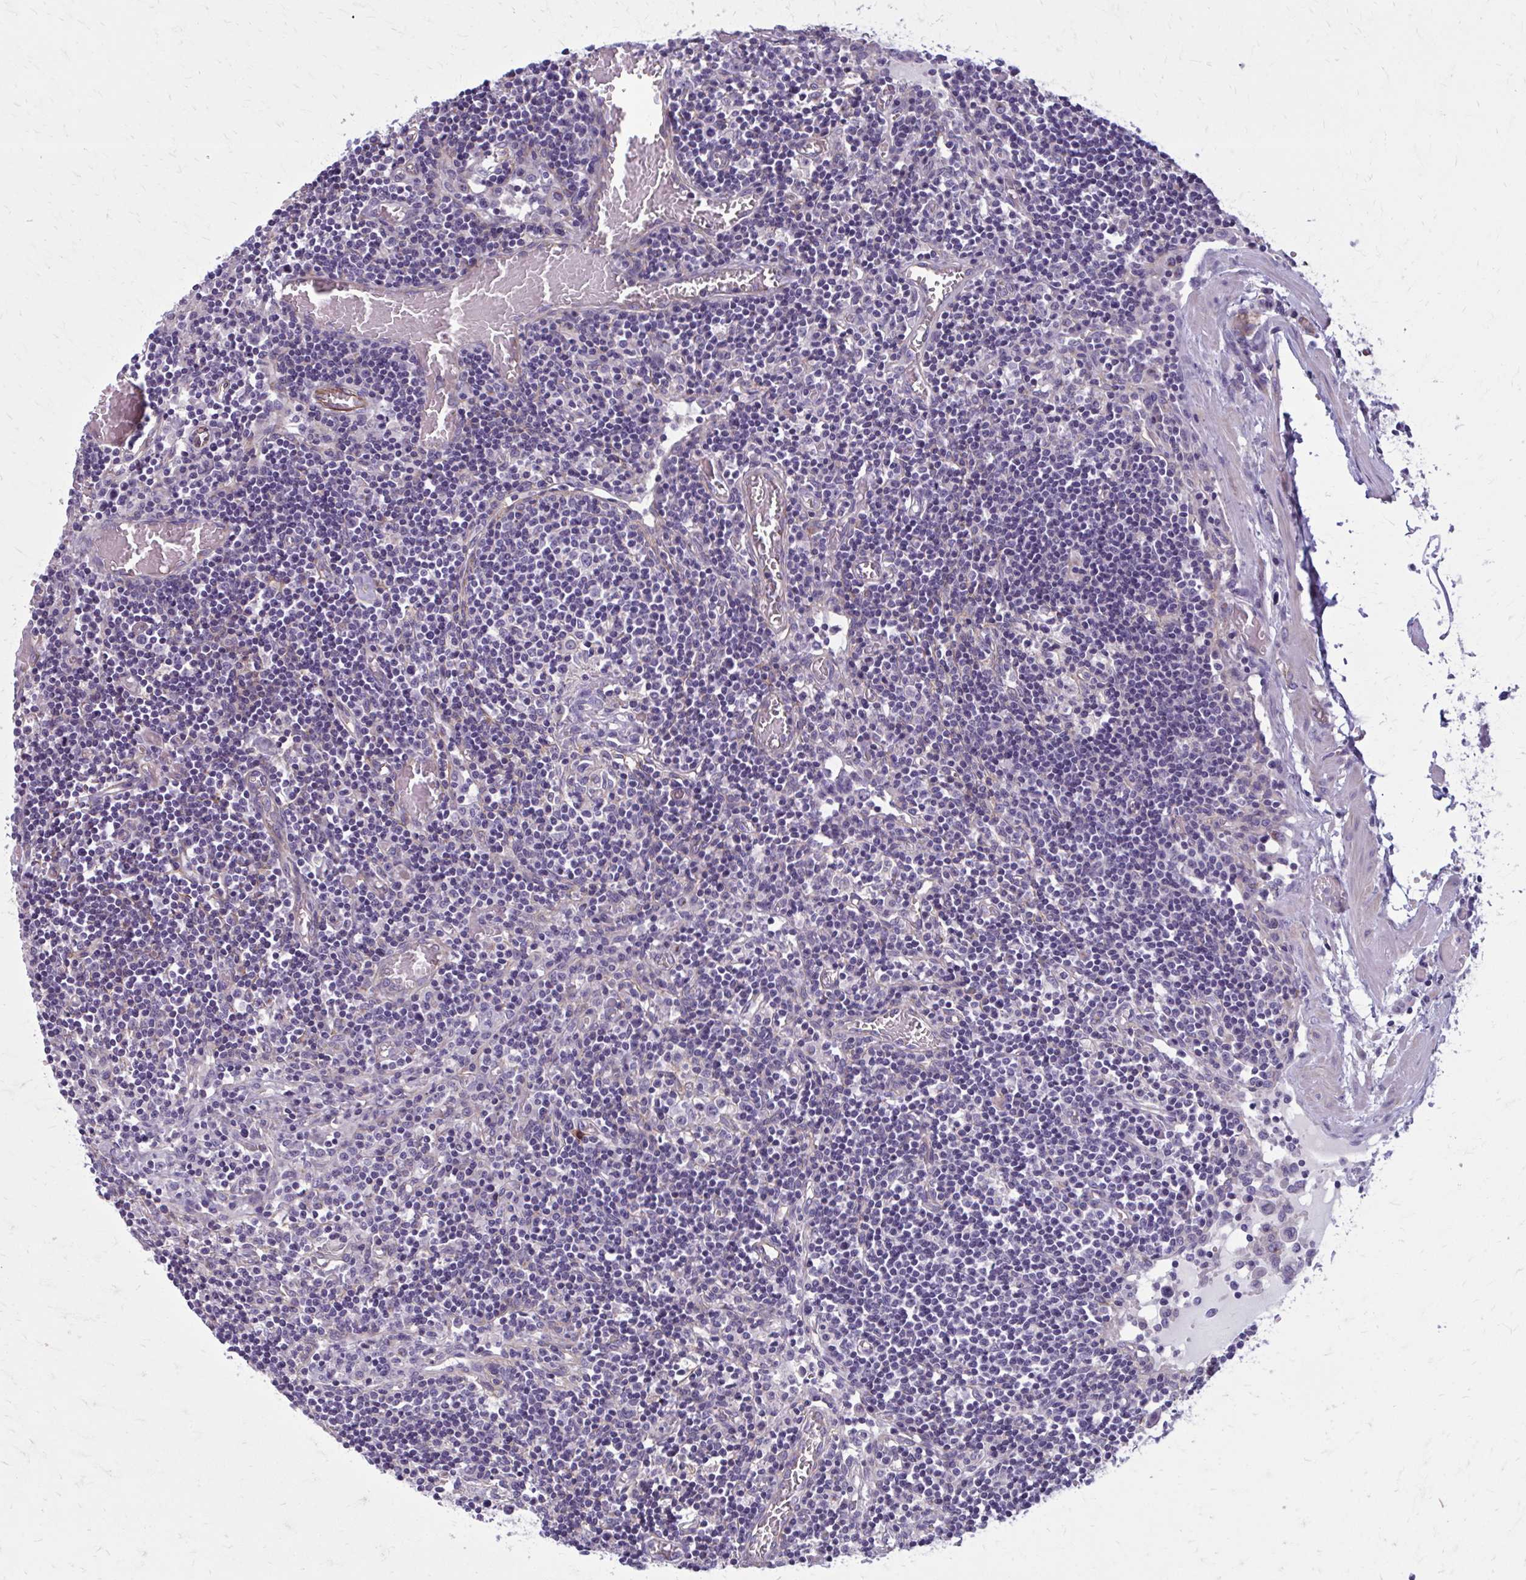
{"staining": {"intensity": "moderate", "quantity": "<25%", "location": "cytoplasmic/membranous"}, "tissue": "lymph node", "cell_type": "Germinal center cells", "image_type": "normal", "snomed": [{"axis": "morphology", "description": "Normal tissue, NOS"}, {"axis": "topography", "description": "Lymph node"}], "caption": "High-magnification brightfield microscopy of unremarkable lymph node stained with DAB (3,3'-diaminobenzidine) (brown) and counterstained with hematoxylin (blue). germinal center cells exhibit moderate cytoplasmic/membranous expression is present in approximately<25% of cells. (DAB (3,3'-diaminobenzidine) = brown stain, brightfield microscopy at high magnification).", "gene": "ZDHHC7", "patient": {"sex": "male", "age": 66}}